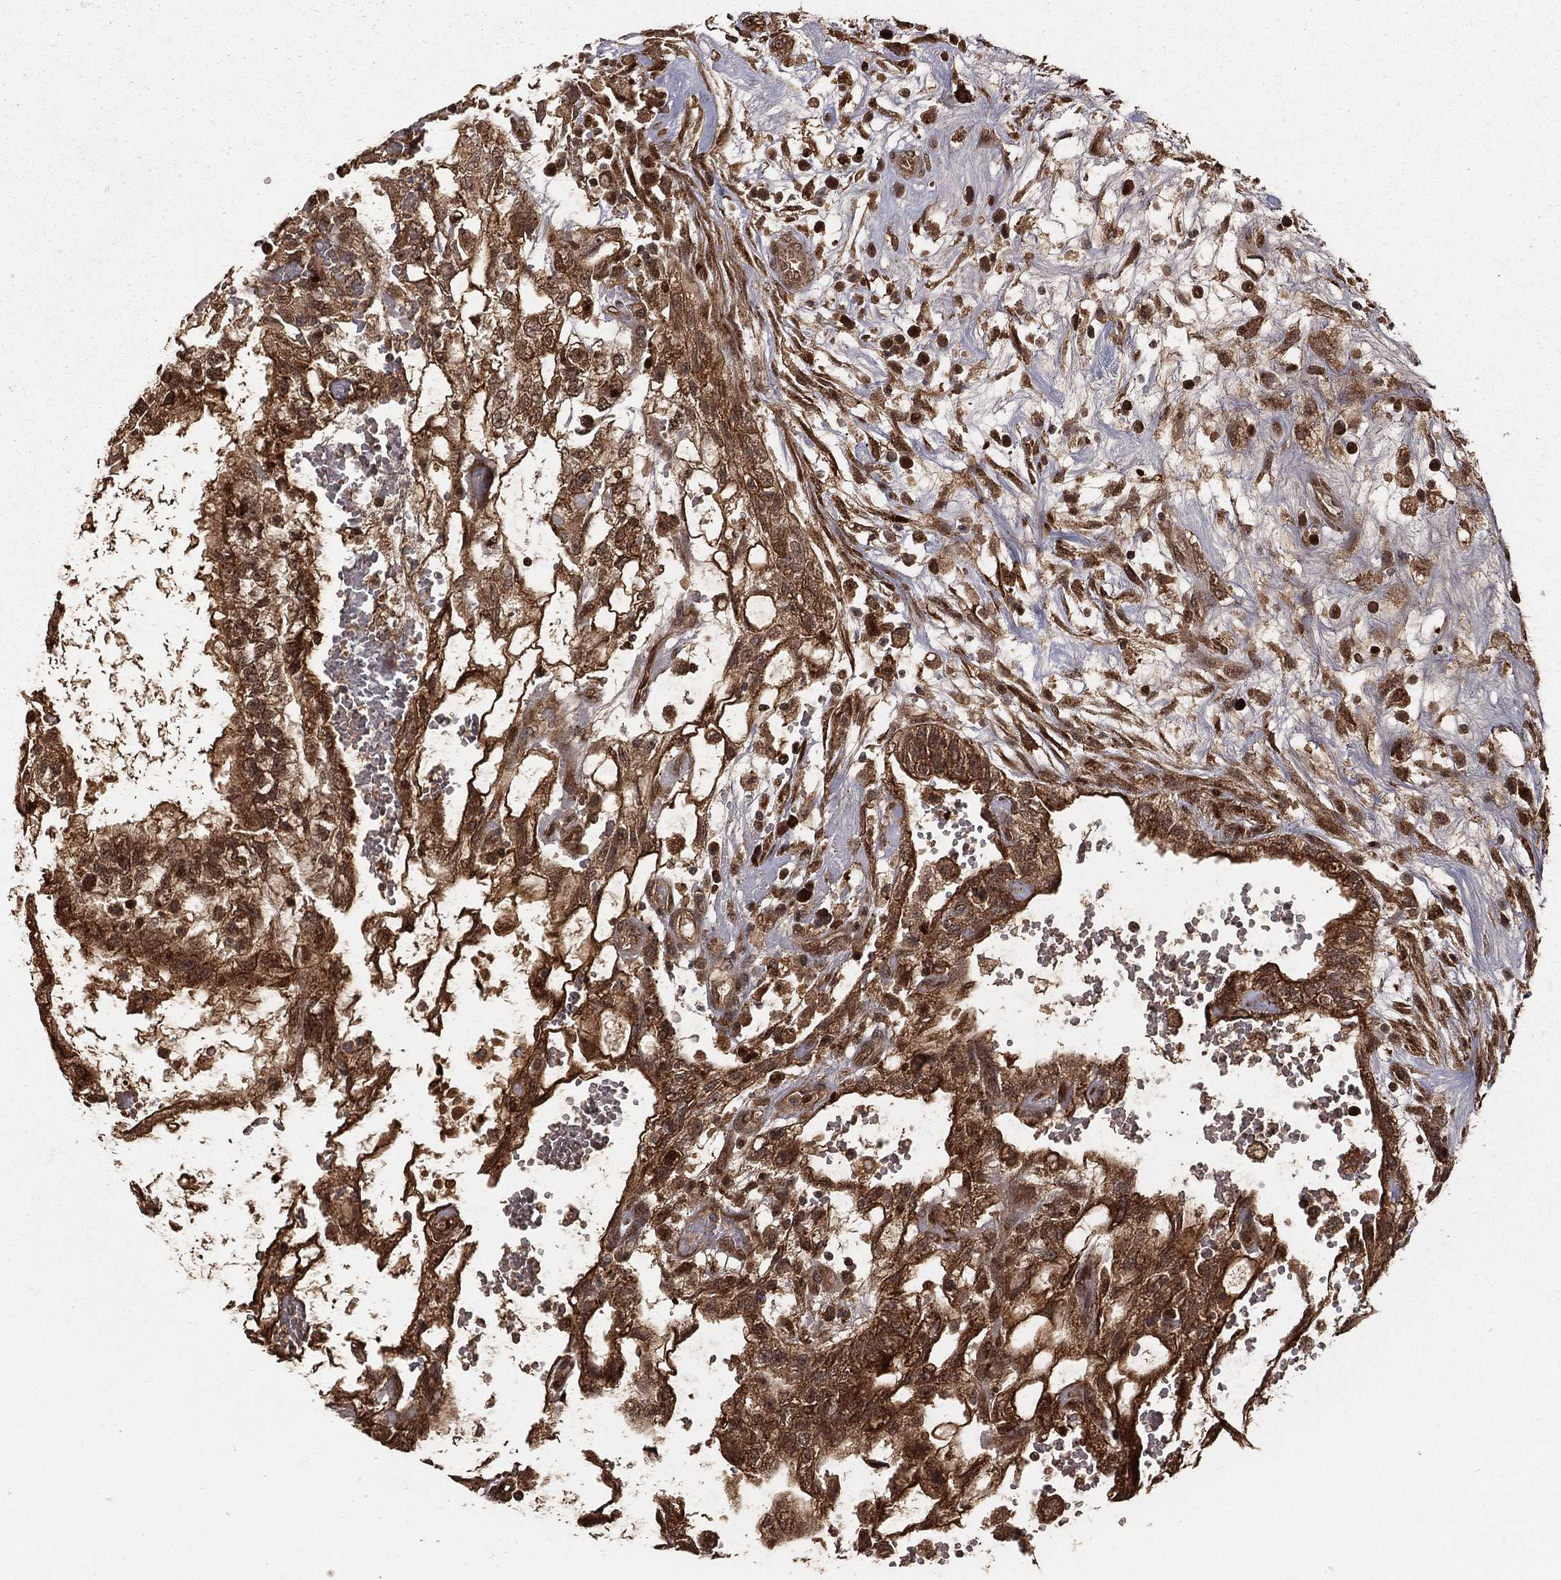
{"staining": {"intensity": "strong", "quantity": ">75%", "location": "cytoplasmic/membranous"}, "tissue": "testis cancer", "cell_type": "Tumor cells", "image_type": "cancer", "snomed": [{"axis": "morphology", "description": "Normal tissue, NOS"}, {"axis": "morphology", "description": "Carcinoma, Embryonal, NOS"}, {"axis": "topography", "description": "Testis"}, {"axis": "topography", "description": "Epididymis"}], "caption": "Testis cancer was stained to show a protein in brown. There is high levels of strong cytoplasmic/membranous positivity in approximately >75% of tumor cells.", "gene": "MAPK1", "patient": {"sex": "male", "age": 32}}